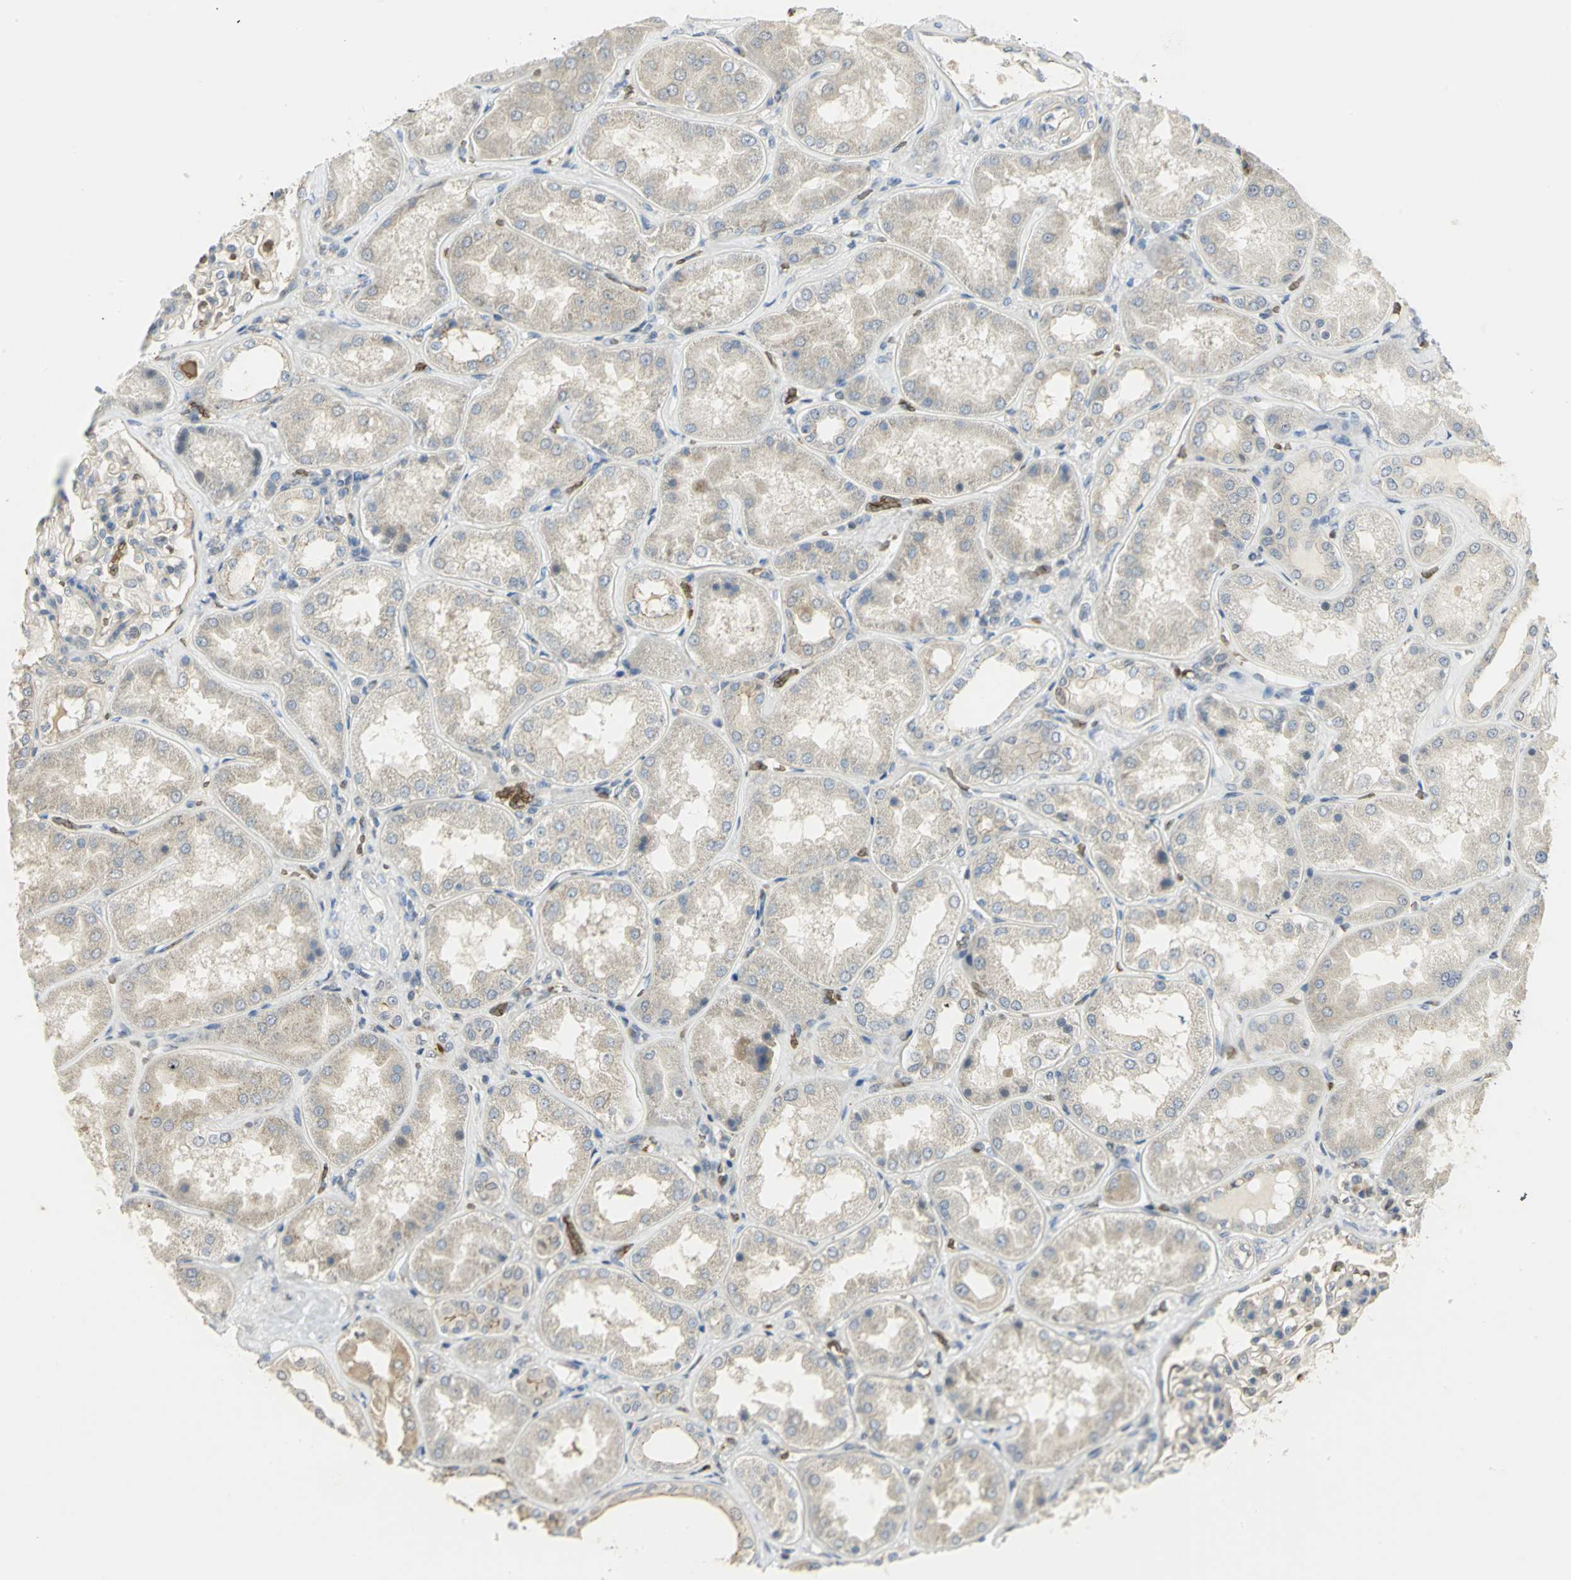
{"staining": {"intensity": "negative", "quantity": "none", "location": "none"}, "tissue": "kidney", "cell_type": "Cells in glomeruli", "image_type": "normal", "snomed": [{"axis": "morphology", "description": "Normal tissue, NOS"}, {"axis": "topography", "description": "Kidney"}], "caption": "Normal kidney was stained to show a protein in brown. There is no significant expression in cells in glomeruli. The staining is performed using DAB brown chromogen with nuclei counter-stained in using hematoxylin.", "gene": "ANK1", "patient": {"sex": "female", "age": 56}}